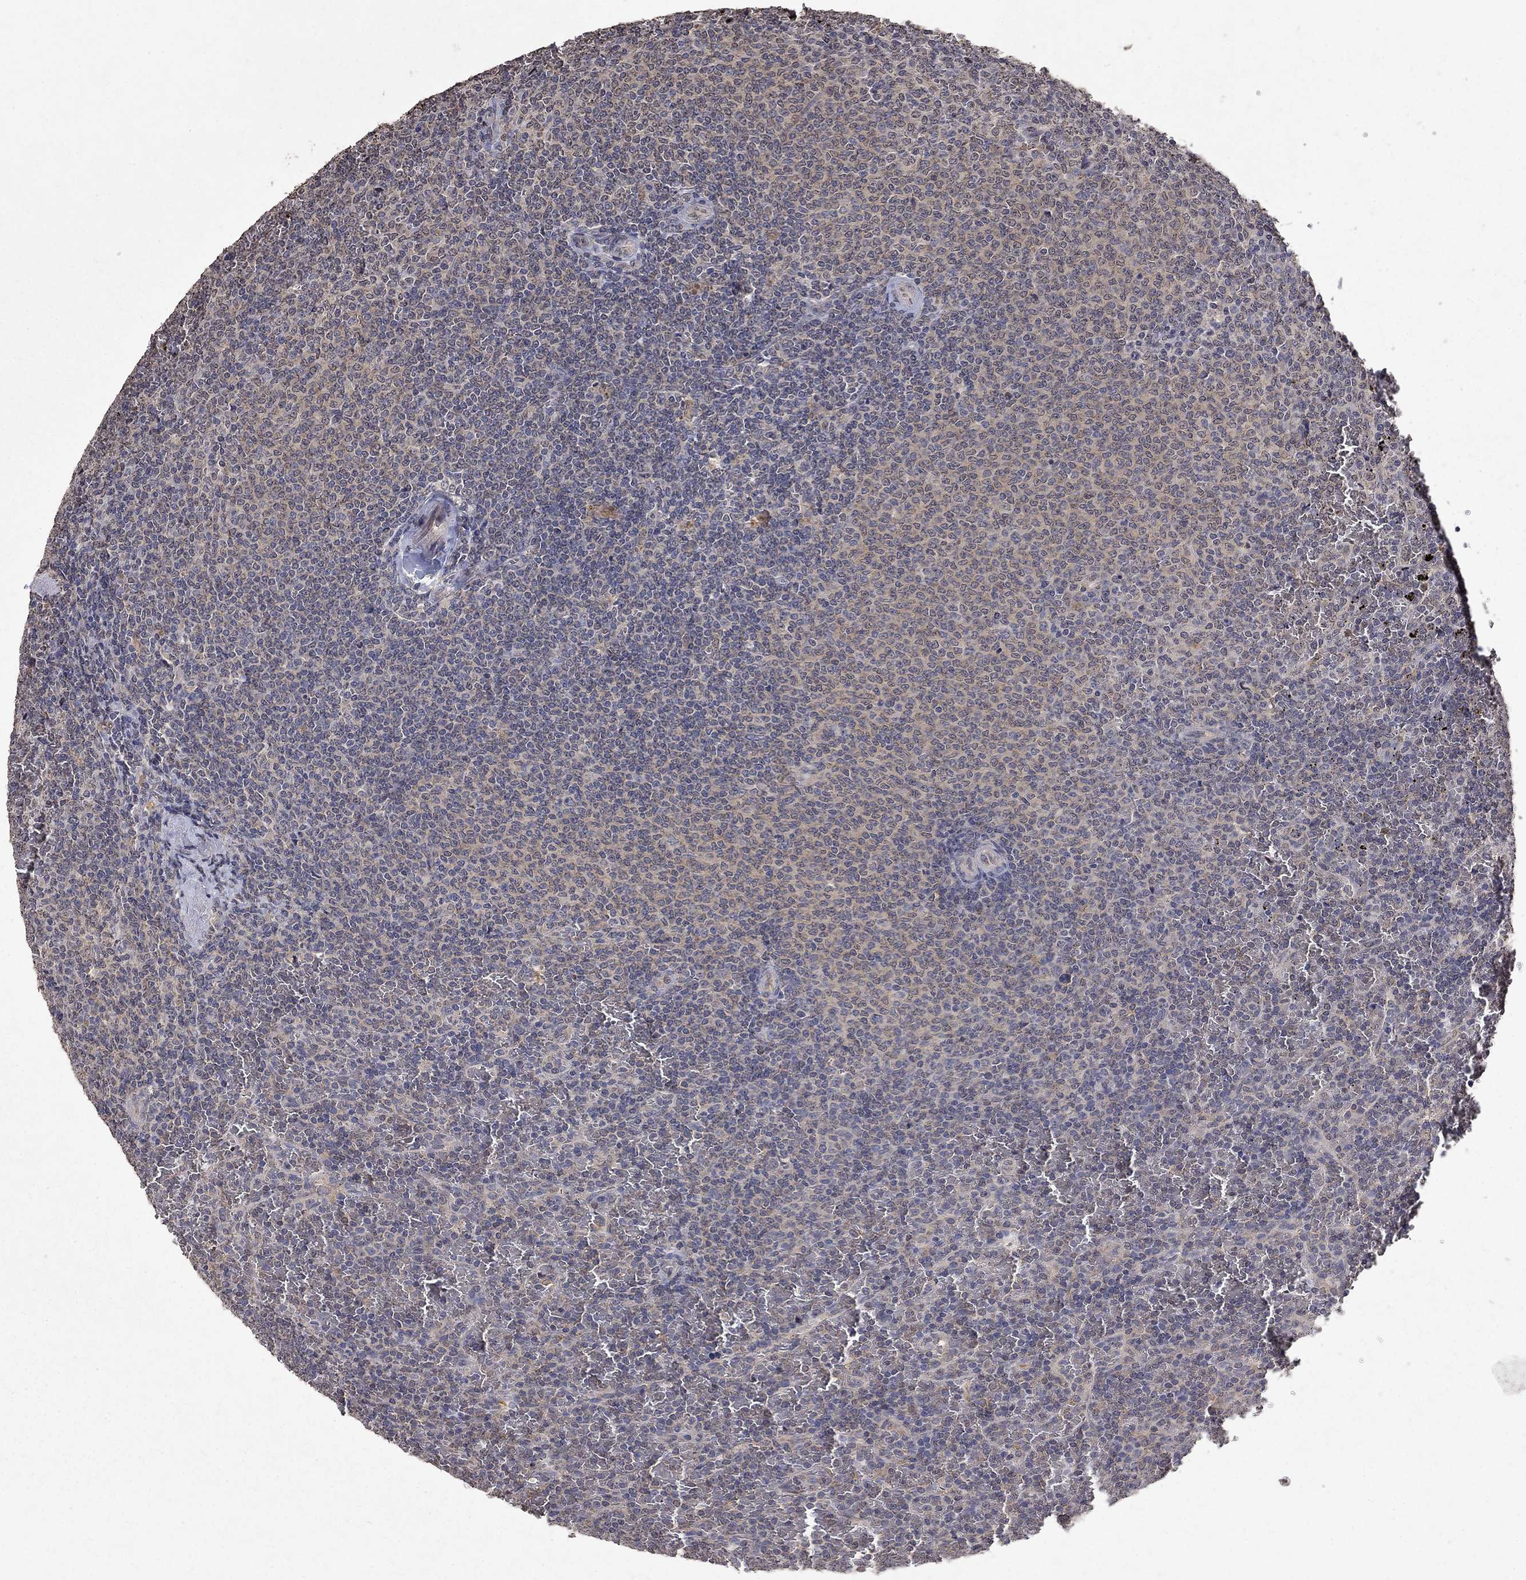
{"staining": {"intensity": "weak", "quantity": ">75%", "location": "cytoplasmic/membranous"}, "tissue": "lymphoma", "cell_type": "Tumor cells", "image_type": "cancer", "snomed": [{"axis": "morphology", "description": "Malignant lymphoma, non-Hodgkin's type, Low grade"}, {"axis": "topography", "description": "Spleen"}], "caption": "Malignant lymphoma, non-Hodgkin's type (low-grade) stained for a protein (brown) exhibits weak cytoplasmic/membranous positive positivity in about >75% of tumor cells.", "gene": "TTC38", "patient": {"sex": "female", "age": 77}}